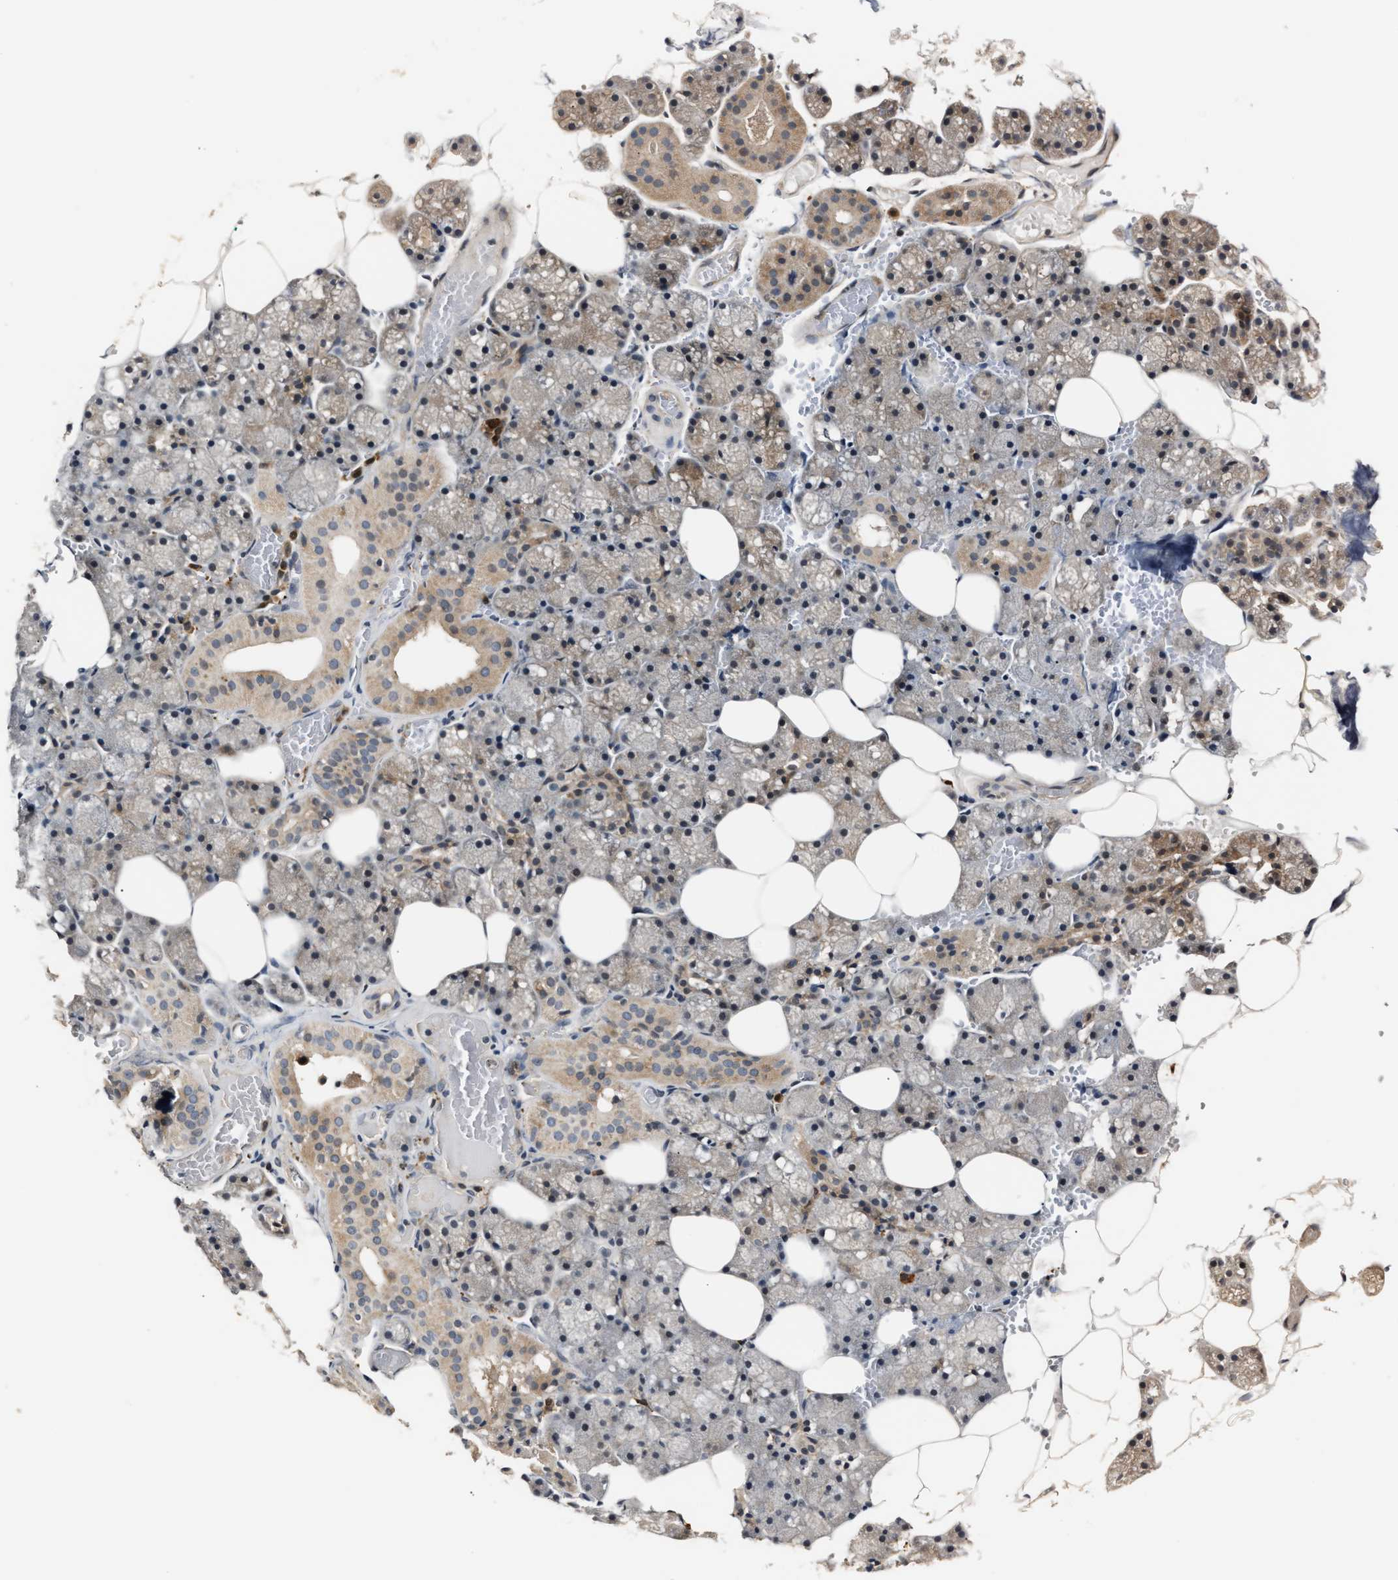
{"staining": {"intensity": "moderate", "quantity": "25%-75%", "location": "cytoplasmic/membranous"}, "tissue": "salivary gland", "cell_type": "Glandular cells", "image_type": "normal", "snomed": [{"axis": "morphology", "description": "Normal tissue, NOS"}, {"axis": "topography", "description": "Salivary gland"}], "caption": "A high-resolution histopathology image shows immunohistochemistry (IHC) staining of benign salivary gland, which reveals moderate cytoplasmic/membranous staining in about 25%-75% of glandular cells. (DAB = brown stain, brightfield microscopy at high magnification).", "gene": "IMPDH2", "patient": {"sex": "male", "age": 62}}